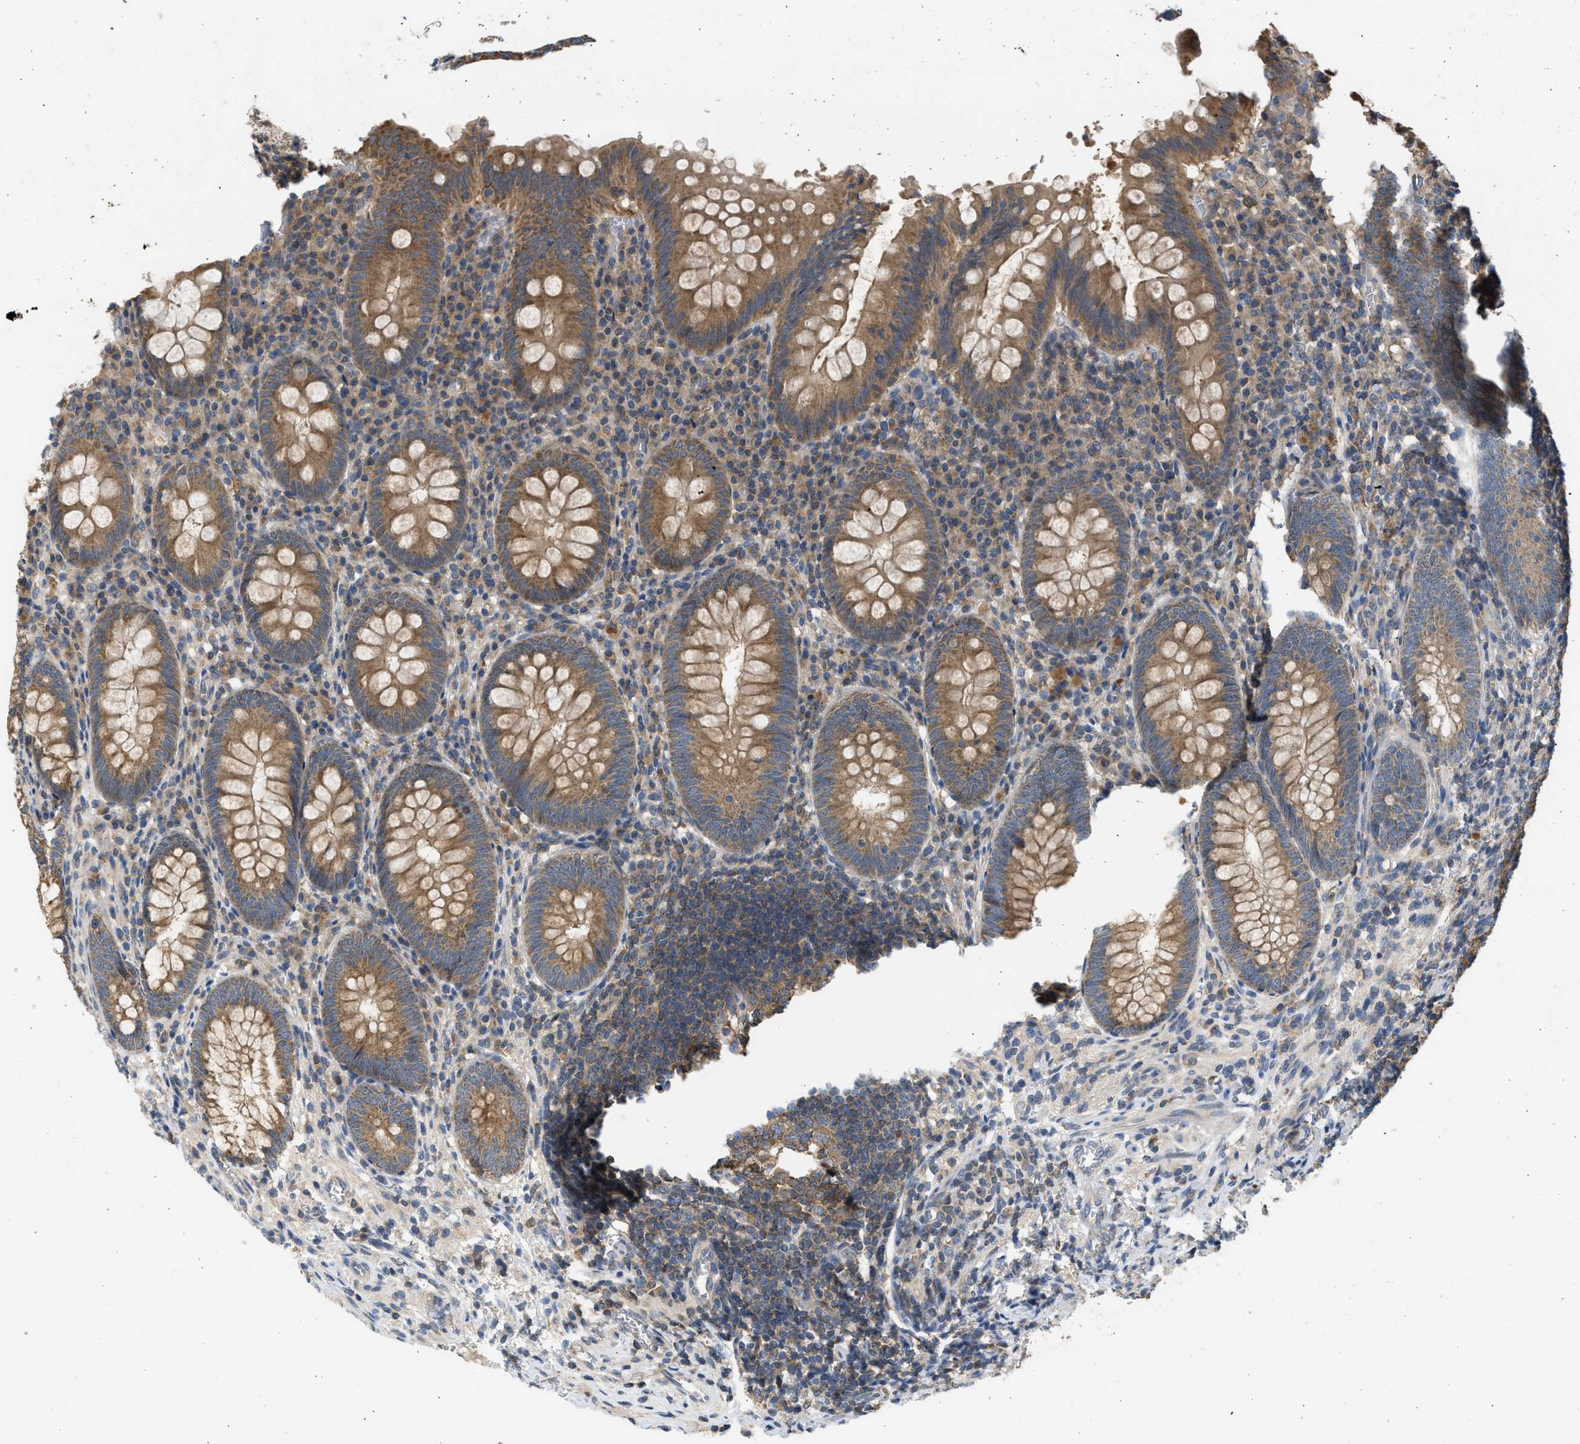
{"staining": {"intensity": "moderate", "quantity": ">75%", "location": "cytoplasmic/membranous"}, "tissue": "appendix", "cell_type": "Glandular cells", "image_type": "normal", "snomed": [{"axis": "morphology", "description": "Normal tissue, NOS"}, {"axis": "topography", "description": "Appendix"}], "caption": "Appendix was stained to show a protein in brown. There is medium levels of moderate cytoplasmic/membranous staining in approximately >75% of glandular cells. (DAB = brown stain, brightfield microscopy at high magnification).", "gene": "CYP1A1", "patient": {"sex": "male", "age": 56}}